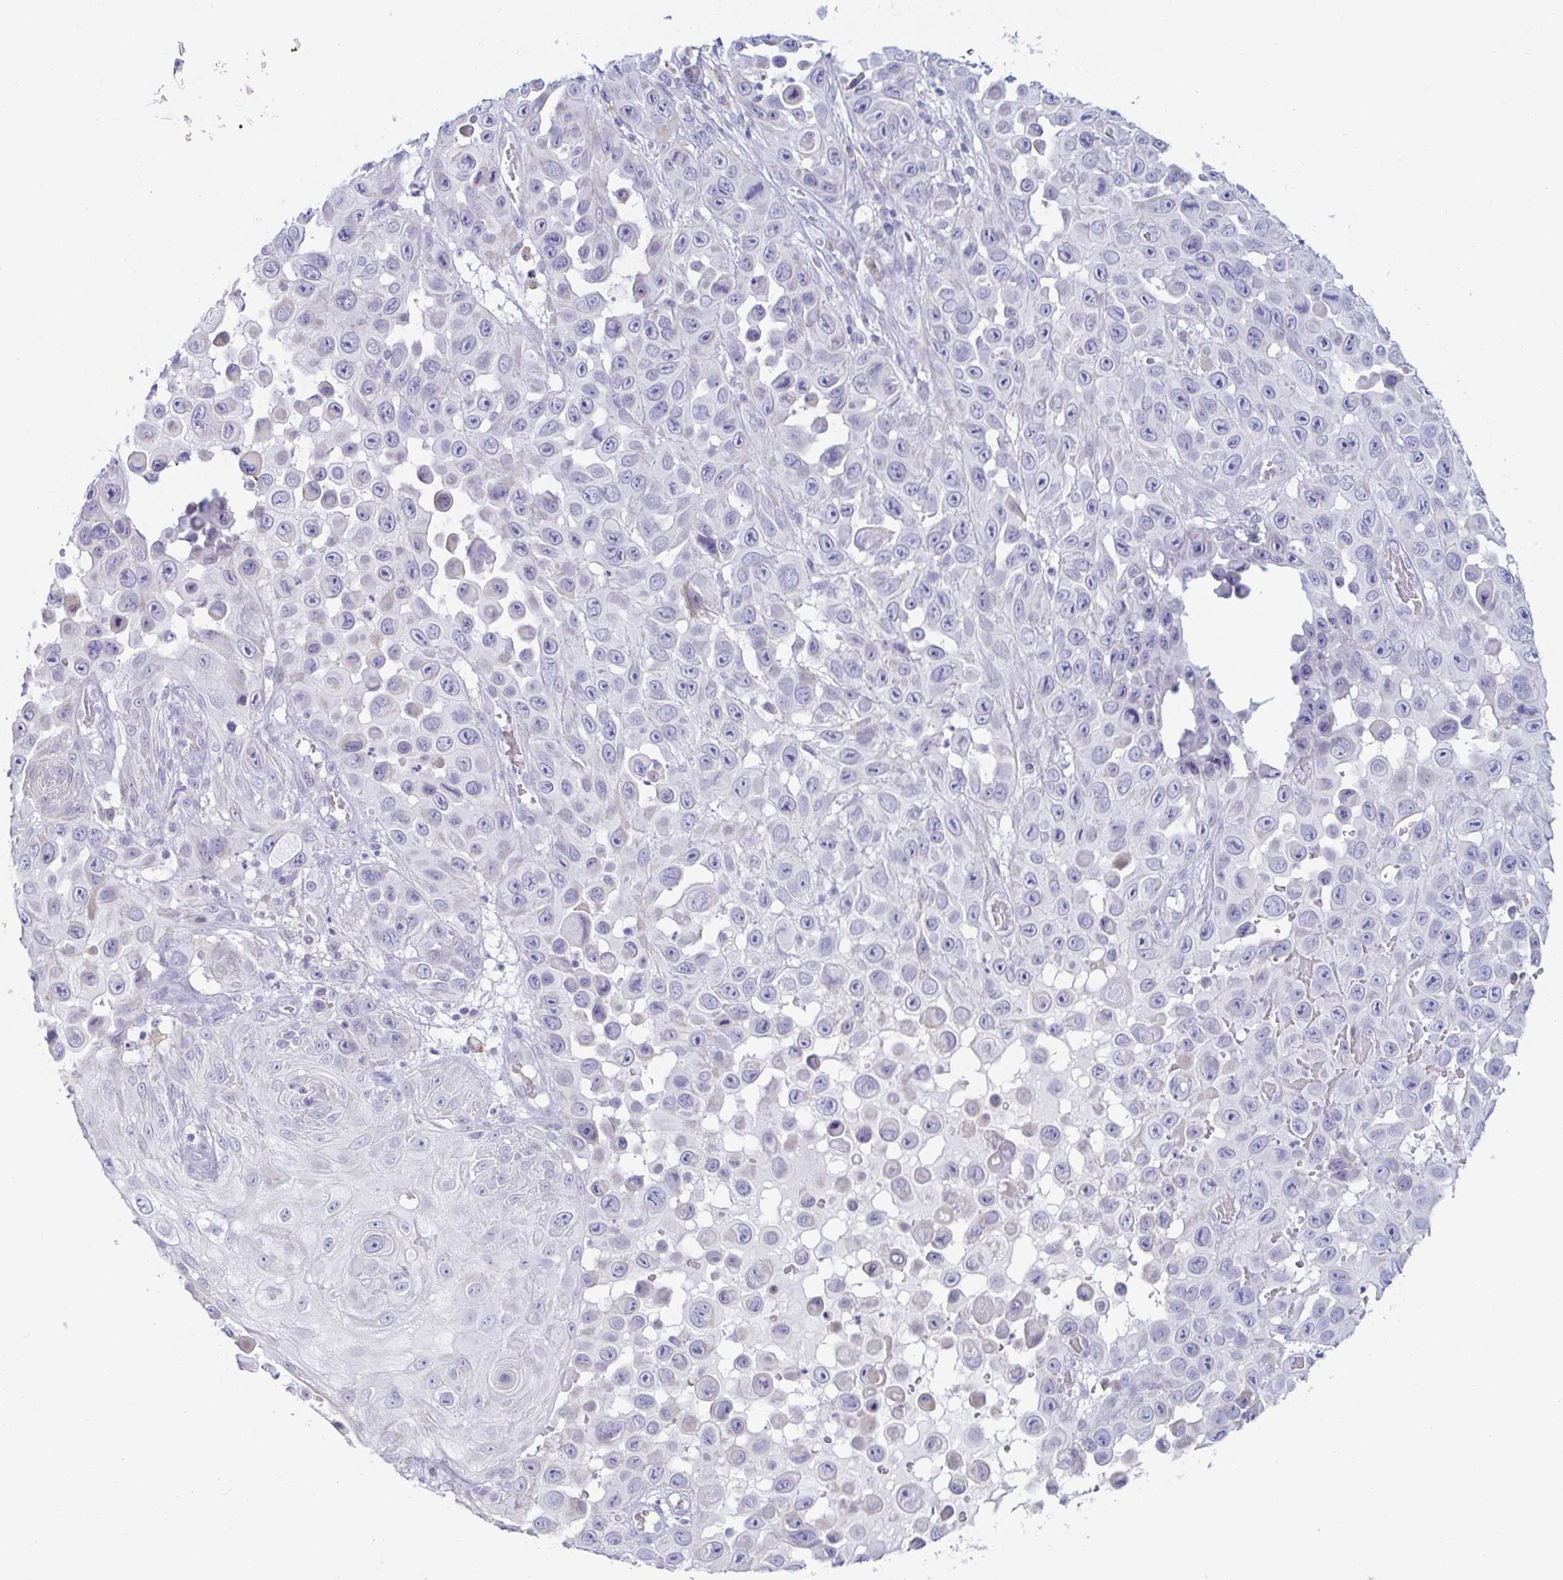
{"staining": {"intensity": "negative", "quantity": "none", "location": "none"}, "tissue": "skin cancer", "cell_type": "Tumor cells", "image_type": "cancer", "snomed": [{"axis": "morphology", "description": "Squamous cell carcinoma, NOS"}, {"axis": "topography", "description": "Skin"}], "caption": "Human squamous cell carcinoma (skin) stained for a protein using immunohistochemistry (IHC) demonstrates no positivity in tumor cells.", "gene": "C4orf17", "patient": {"sex": "male", "age": 81}}